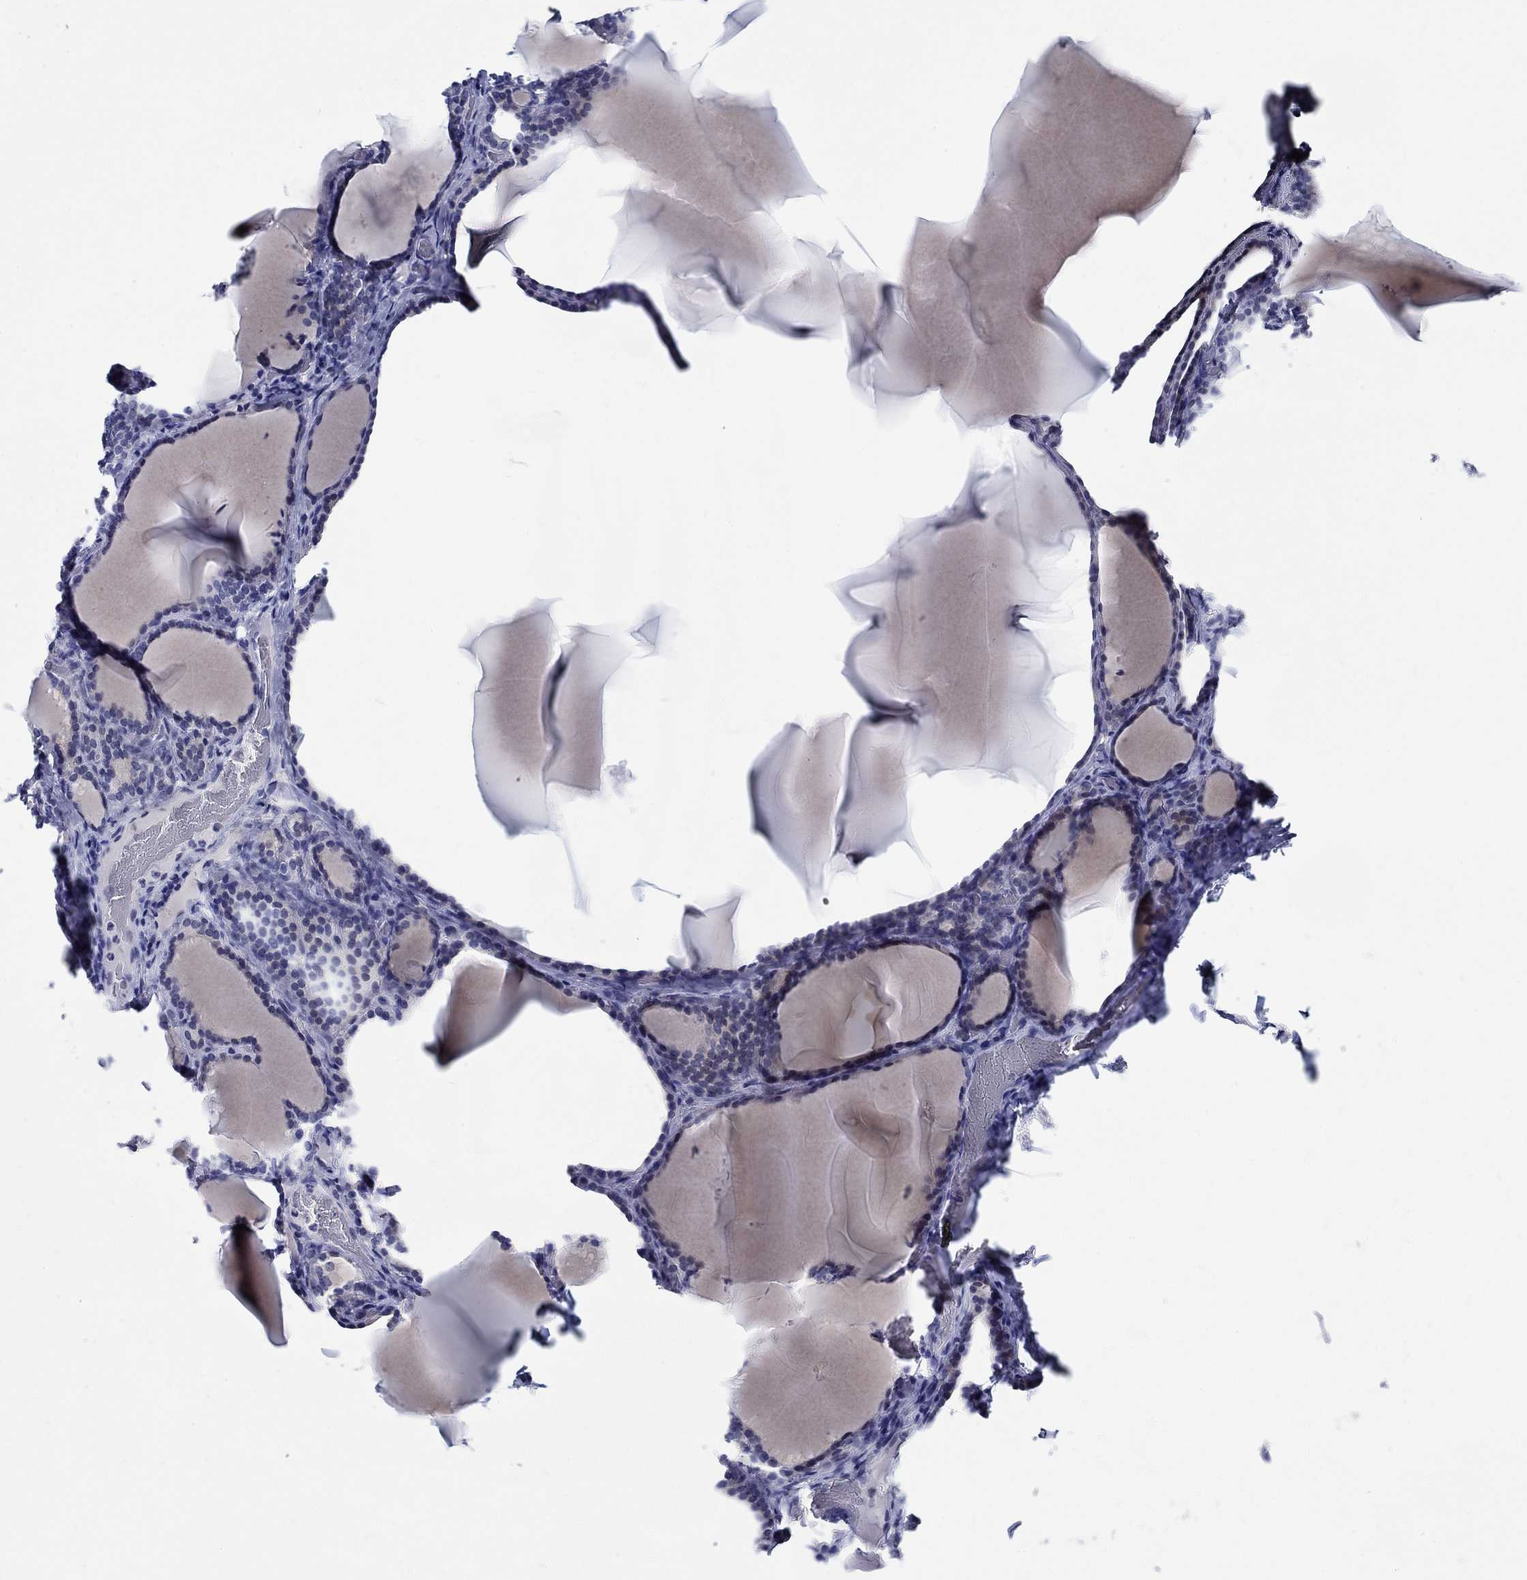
{"staining": {"intensity": "negative", "quantity": "none", "location": "none"}, "tissue": "thyroid gland", "cell_type": "Glandular cells", "image_type": "normal", "snomed": [{"axis": "morphology", "description": "Normal tissue, NOS"}, {"axis": "morphology", "description": "Hyperplasia, NOS"}, {"axis": "topography", "description": "Thyroid gland"}], "caption": "Immunohistochemical staining of benign thyroid gland shows no significant positivity in glandular cells.", "gene": "CRYGS", "patient": {"sex": "female", "age": 27}}